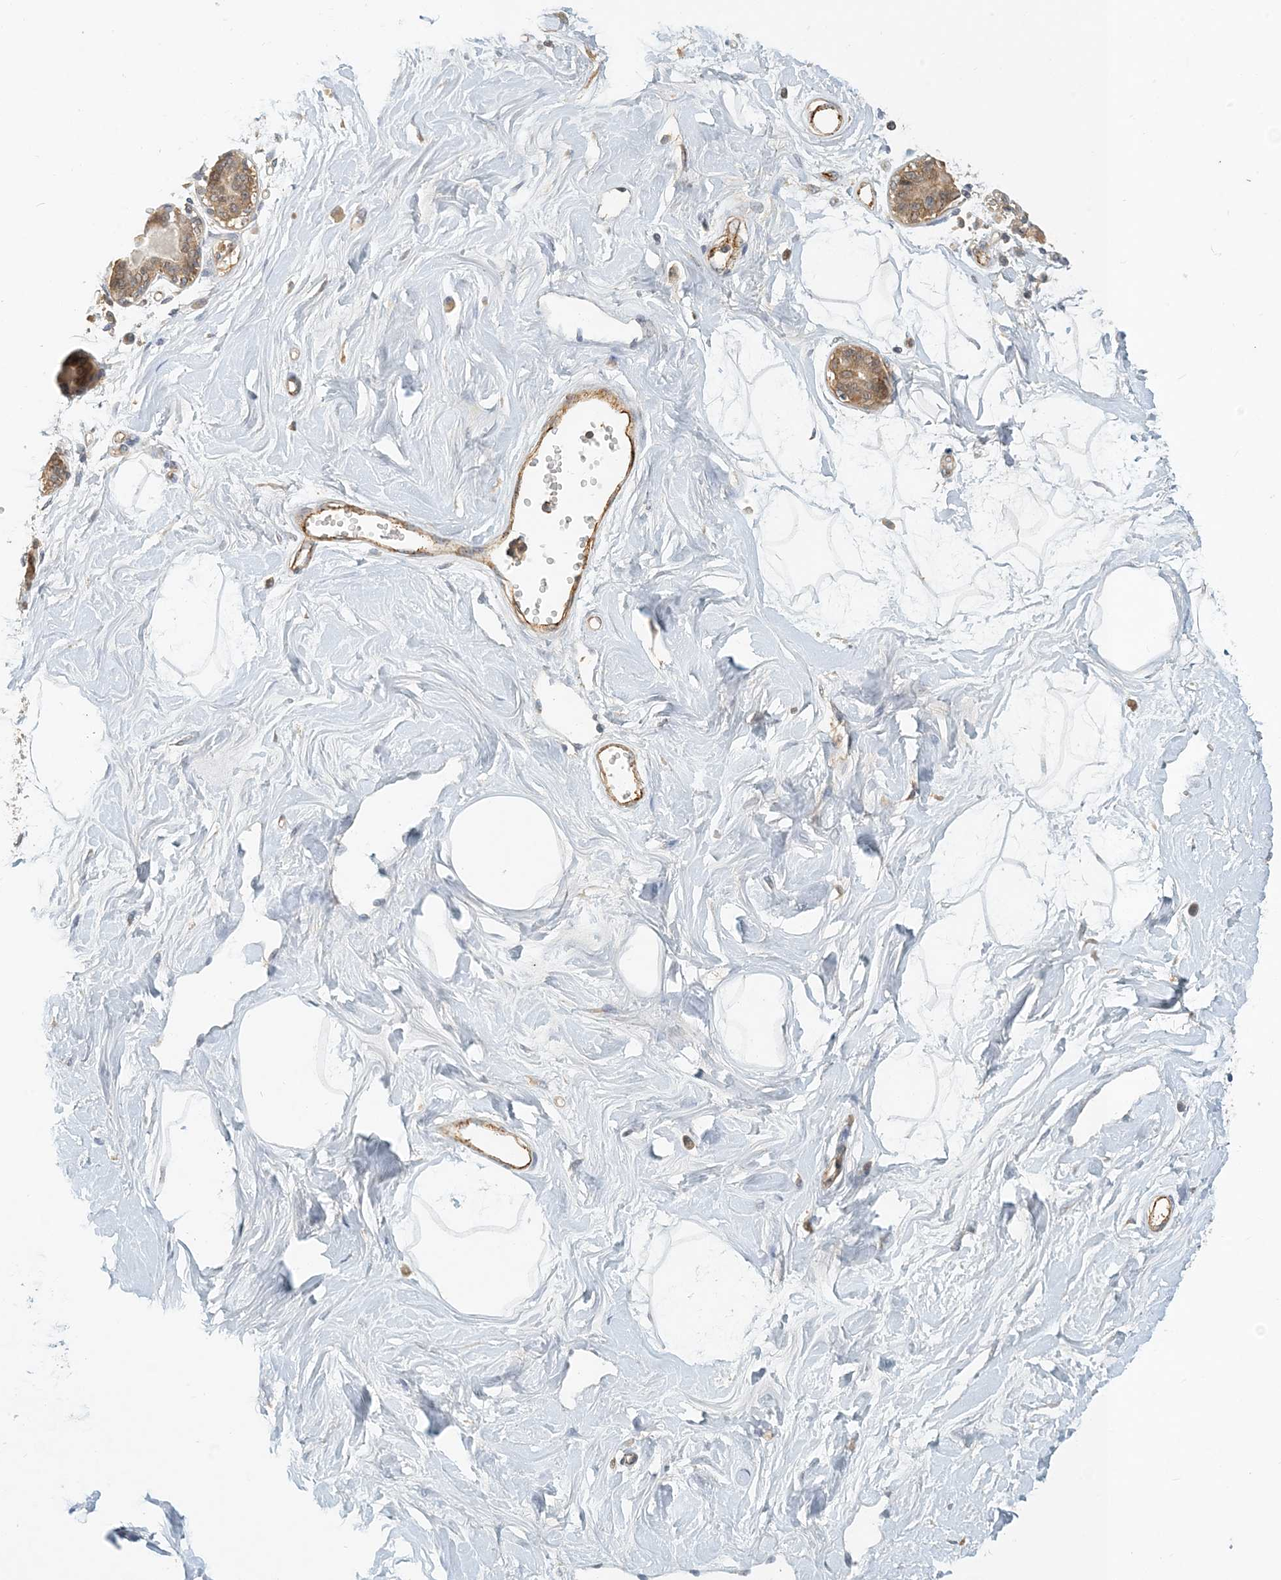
{"staining": {"intensity": "negative", "quantity": "none", "location": "none"}, "tissue": "breast", "cell_type": "Adipocytes", "image_type": "normal", "snomed": [{"axis": "morphology", "description": "Normal tissue, NOS"}, {"axis": "topography", "description": "Breast"}], "caption": "Adipocytes show no significant expression in unremarkable breast. (DAB (3,3'-diaminobenzidine) immunohistochemistry (IHC), high magnification).", "gene": "ZBTB3", "patient": {"sex": "female", "age": 45}}